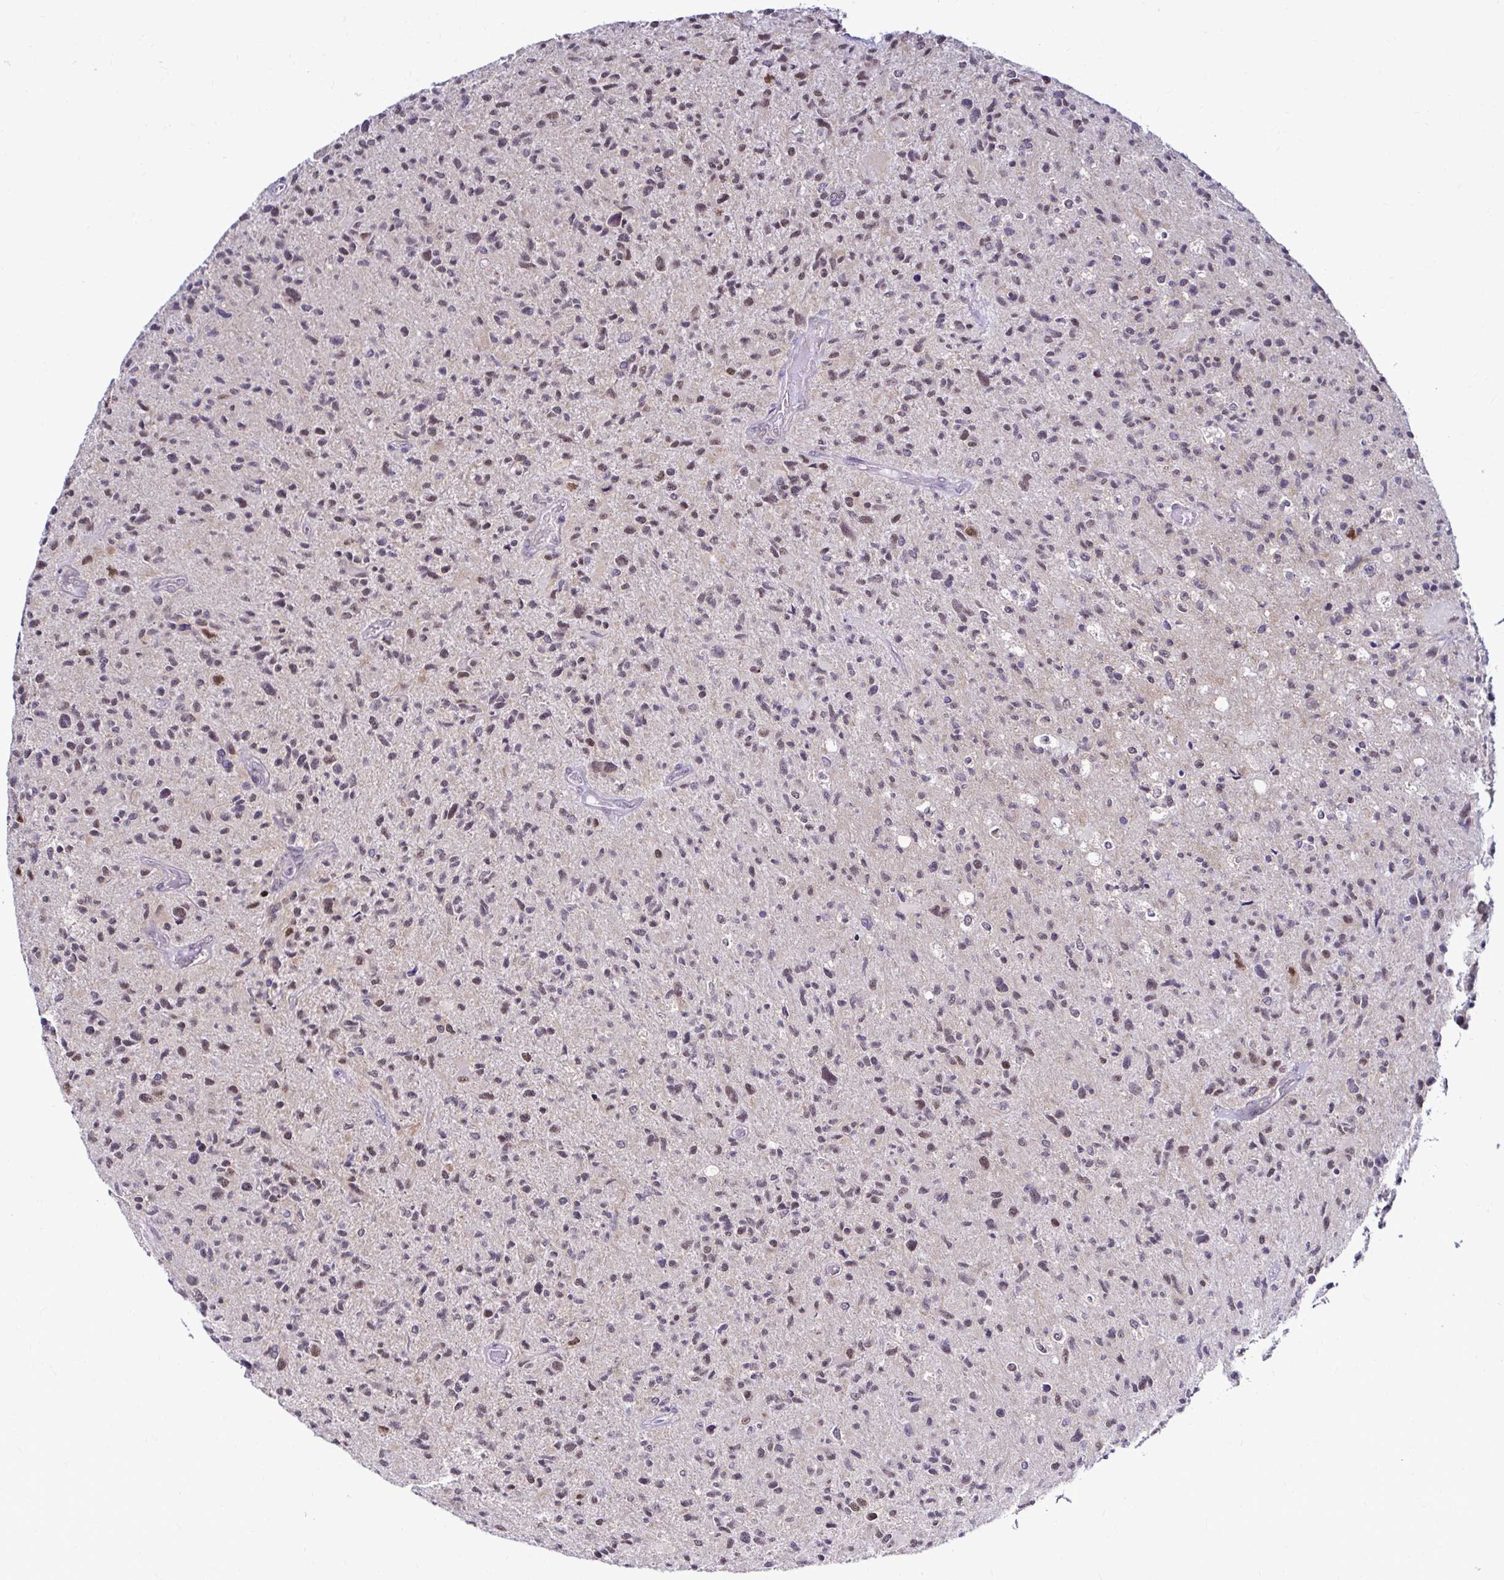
{"staining": {"intensity": "weak", "quantity": ">75%", "location": "nuclear"}, "tissue": "glioma", "cell_type": "Tumor cells", "image_type": "cancer", "snomed": [{"axis": "morphology", "description": "Glioma, malignant, High grade"}, {"axis": "topography", "description": "Brain"}], "caption": "Glioma stained for a protein (brown) demonstrates weak nuclear positive positivity in approximately >75% of tumor cells.", "gene": "PSMD3", "patient": {"sex": "female", "age": 70}}